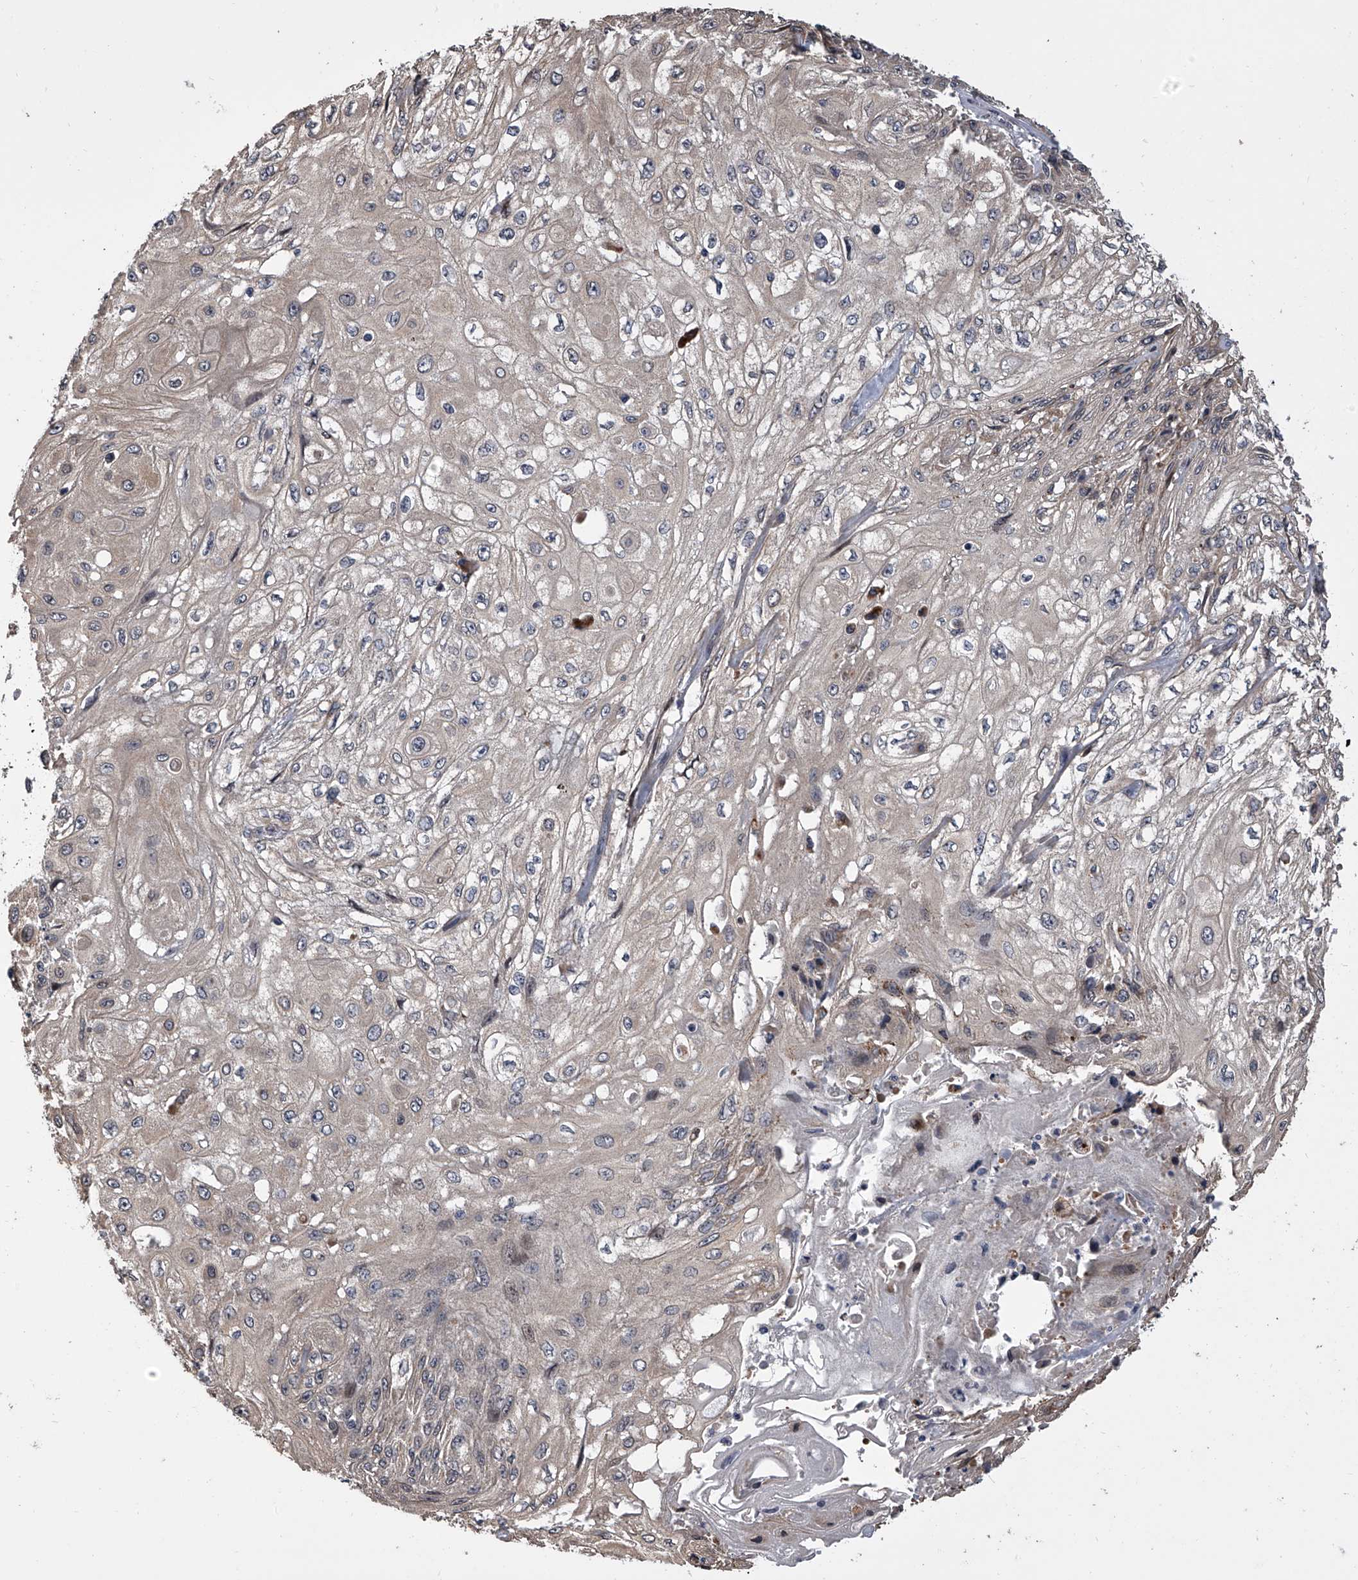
{"staining": {"intensity": "negative", "quantity": "none", "location": "none"}, "tissue": "skin cancer", "cell_type": "Tumor cells", "image_type": "cancer", "snomed": [{"axis": "morphology", "description": "Squamous cell carcinoma, NOS"}, {"axis": "morphology", "description": "Squamous cell carcinoma, metastatic, NOS"}, {"axis": "topography", "description": "Skin"}, {"axis": "topography", "description": "Lymph node"}], "caption": "High power microscopy image of an immunohistochemistry histopathology image of squamous cell carcinoma (skin), revealing no significant expression in tumor cells.", "gene": "TRIM8", "patient": {"sex": "male", "age": 75}}